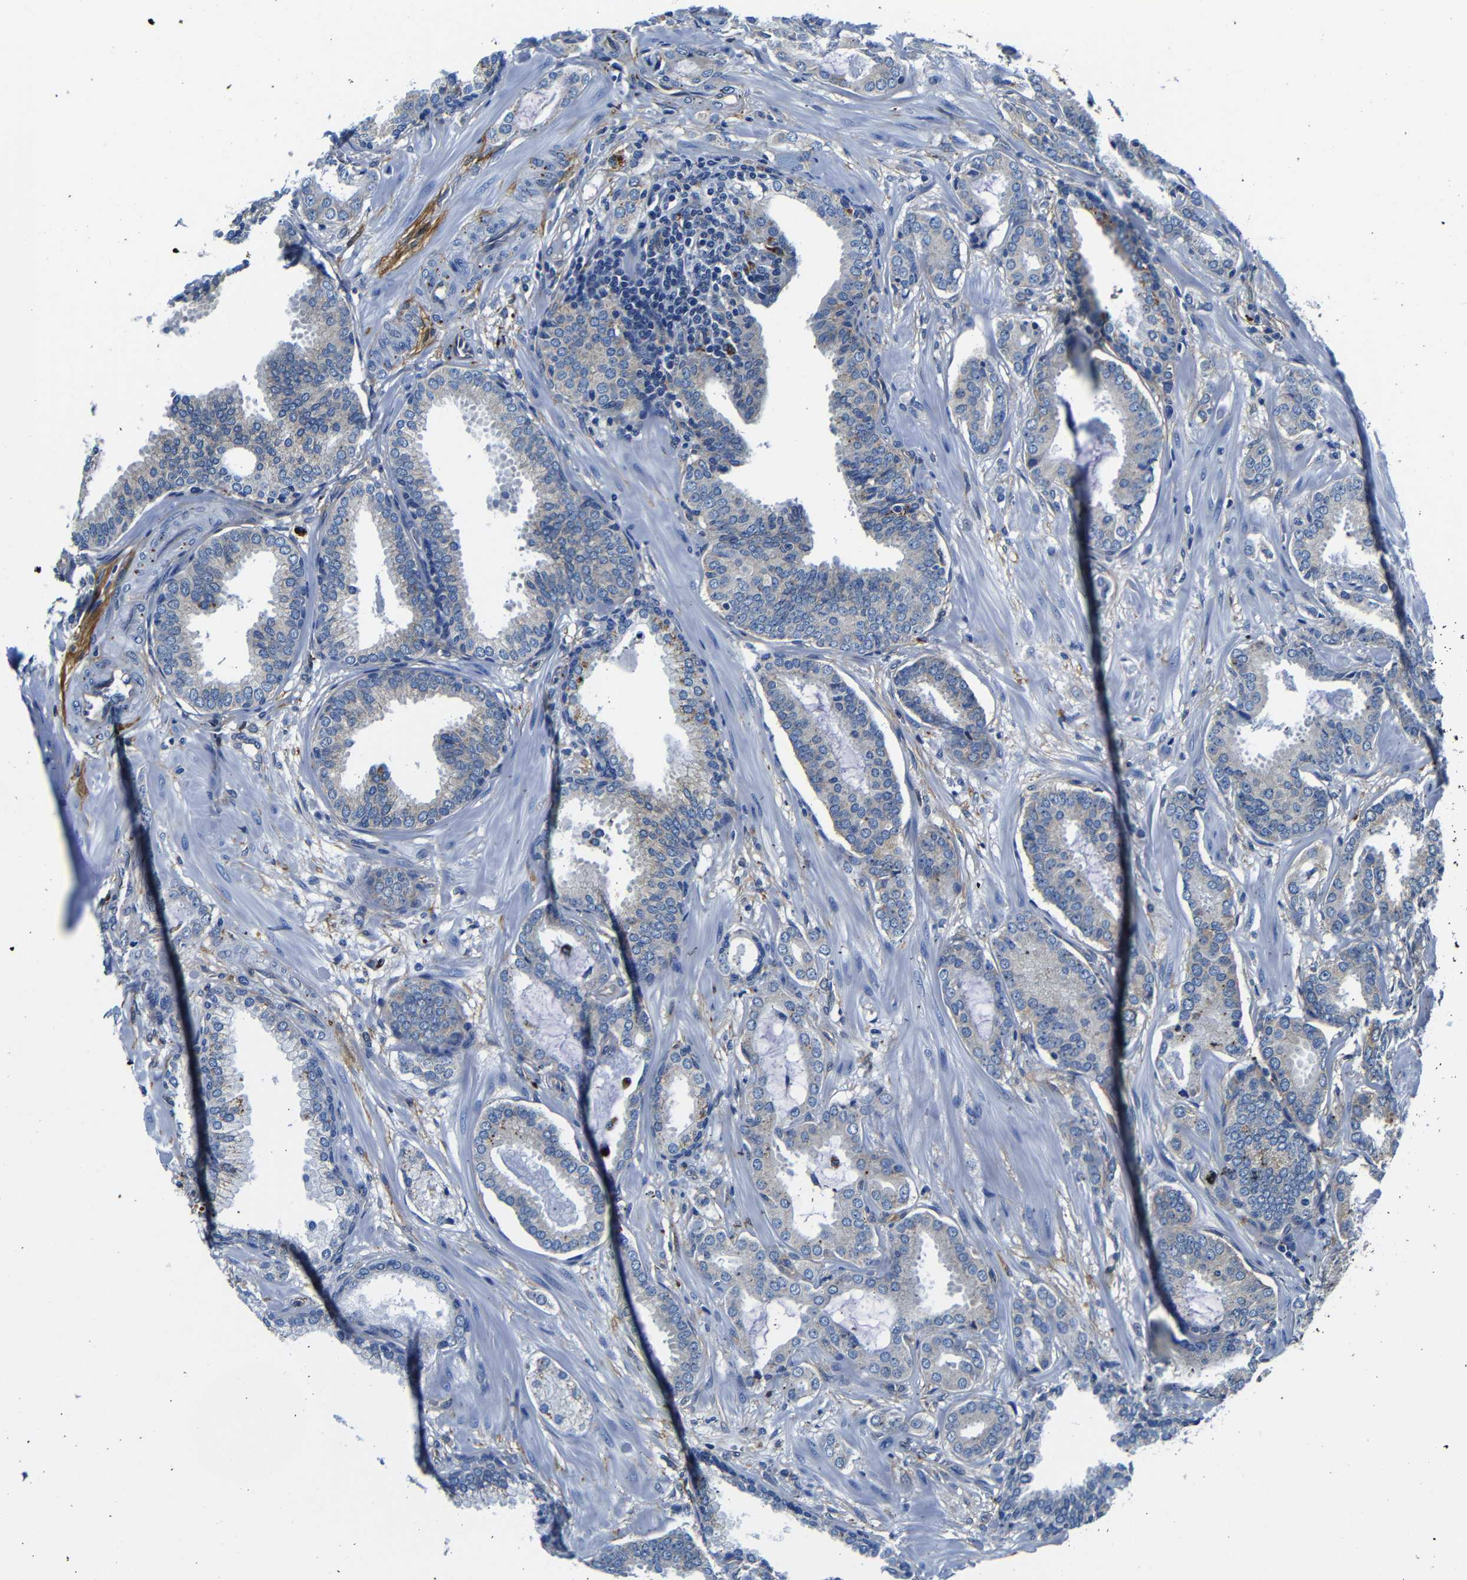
{"staining": {"intensity": "negative", "quantity": "none", "location": "none"}, "tissue": "prostate cancer", "cell_type": "Tumor cells", "image_type": "cancer", "snomed": [{"axis": "morphology", "description": "Adenocarcinoma, Low grade"}, {"axis": "topography", "description": "Prostate"}], "caption": "High magnification brightfield microscopy of prostate cancer (adenocarcinoma (low-grade)) stained with DAB (brown) and counterstained with hematoxylin (blue): tumor cells show no significant expression.", "gene": "GIMAP2", "patient": {"sex": "male", "age": 53}}